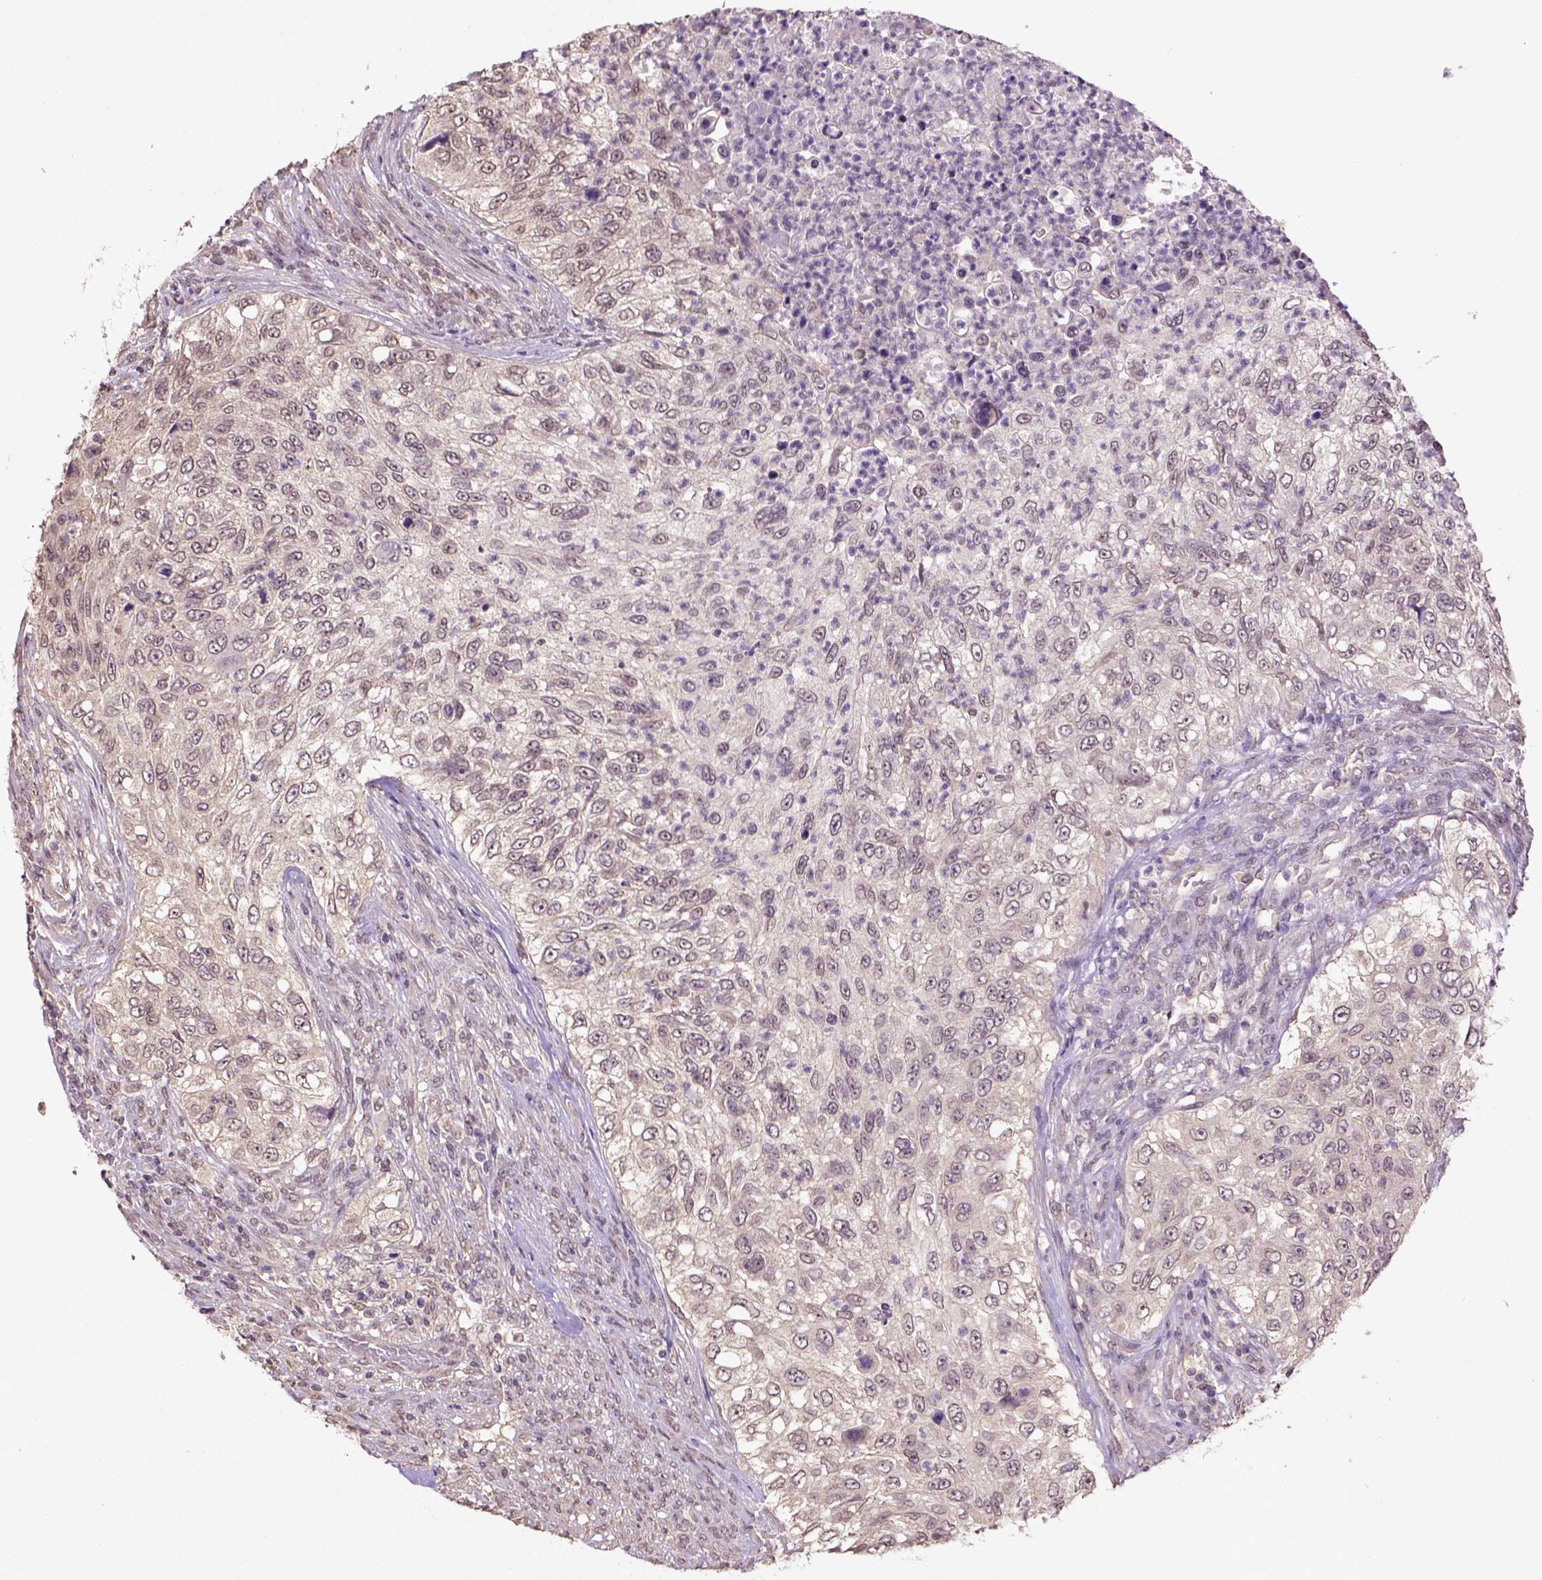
{"staining": {"intensity": "weak", "quantity": "<25%", "location": "cytoplasmic/membranous"}, "tissue": "urothelial cancer", "cell_type": "Tumor cells", "image_type": "cancer", "snomed": [{"axis": "morphology", "description": "Urothelial carcinoma, High grade"}, {"axis": "topography", "description": "Urinary bladder"}], "caption": "A histopathology image of human high-grade urothelial carcinoma is negative for staining in tumor cells. Brightfield microscopy of IHC stained with DAB (3,3'-diaminobenzidine) (brown) and hematoxylin (blue), captured at high magnification.", "gene": "WDR17", "patient": {"sex": "female", "age": 60}}